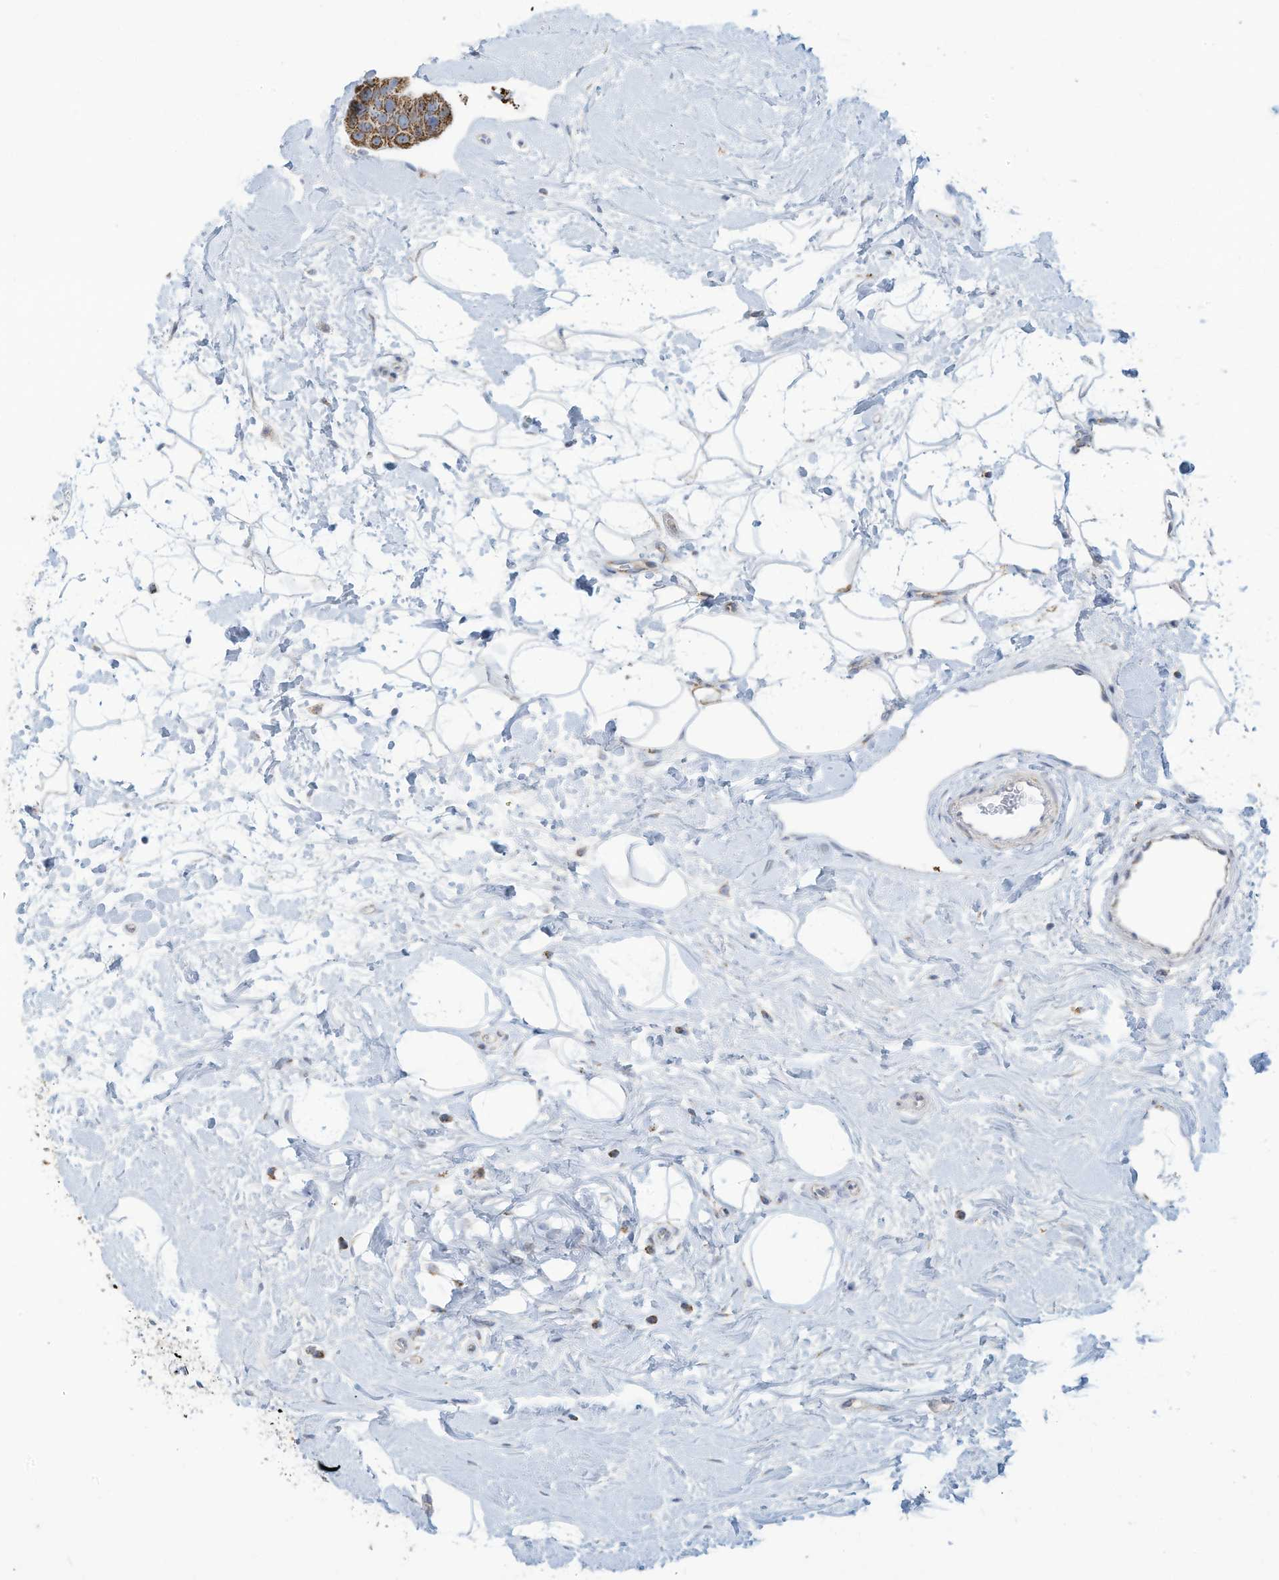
{"staining": {"intensity": "moderate", "quantity": ">75%", "location": "cytoplasmic/membranous"}, "tissue": "breast cancer", "cell_type": "Tumor cells", "image_type": "cancer", "snomed": [{"axis": "morphology", "description": "Normal tissue, NOS"}, {"axis": "morphology", "description": "Duct carcinoma"}, {"axis": "topography", "description": "Breast"}], "caption": "High-power microscopy captured an IHC histopathology image of invasive ductal carcinoma (breast), revealing moderate cytoplasmic/membranous staining in about >75% of tumor cells.", "gene": "NLN", "patient": {"sex": "female", "age": 39}}